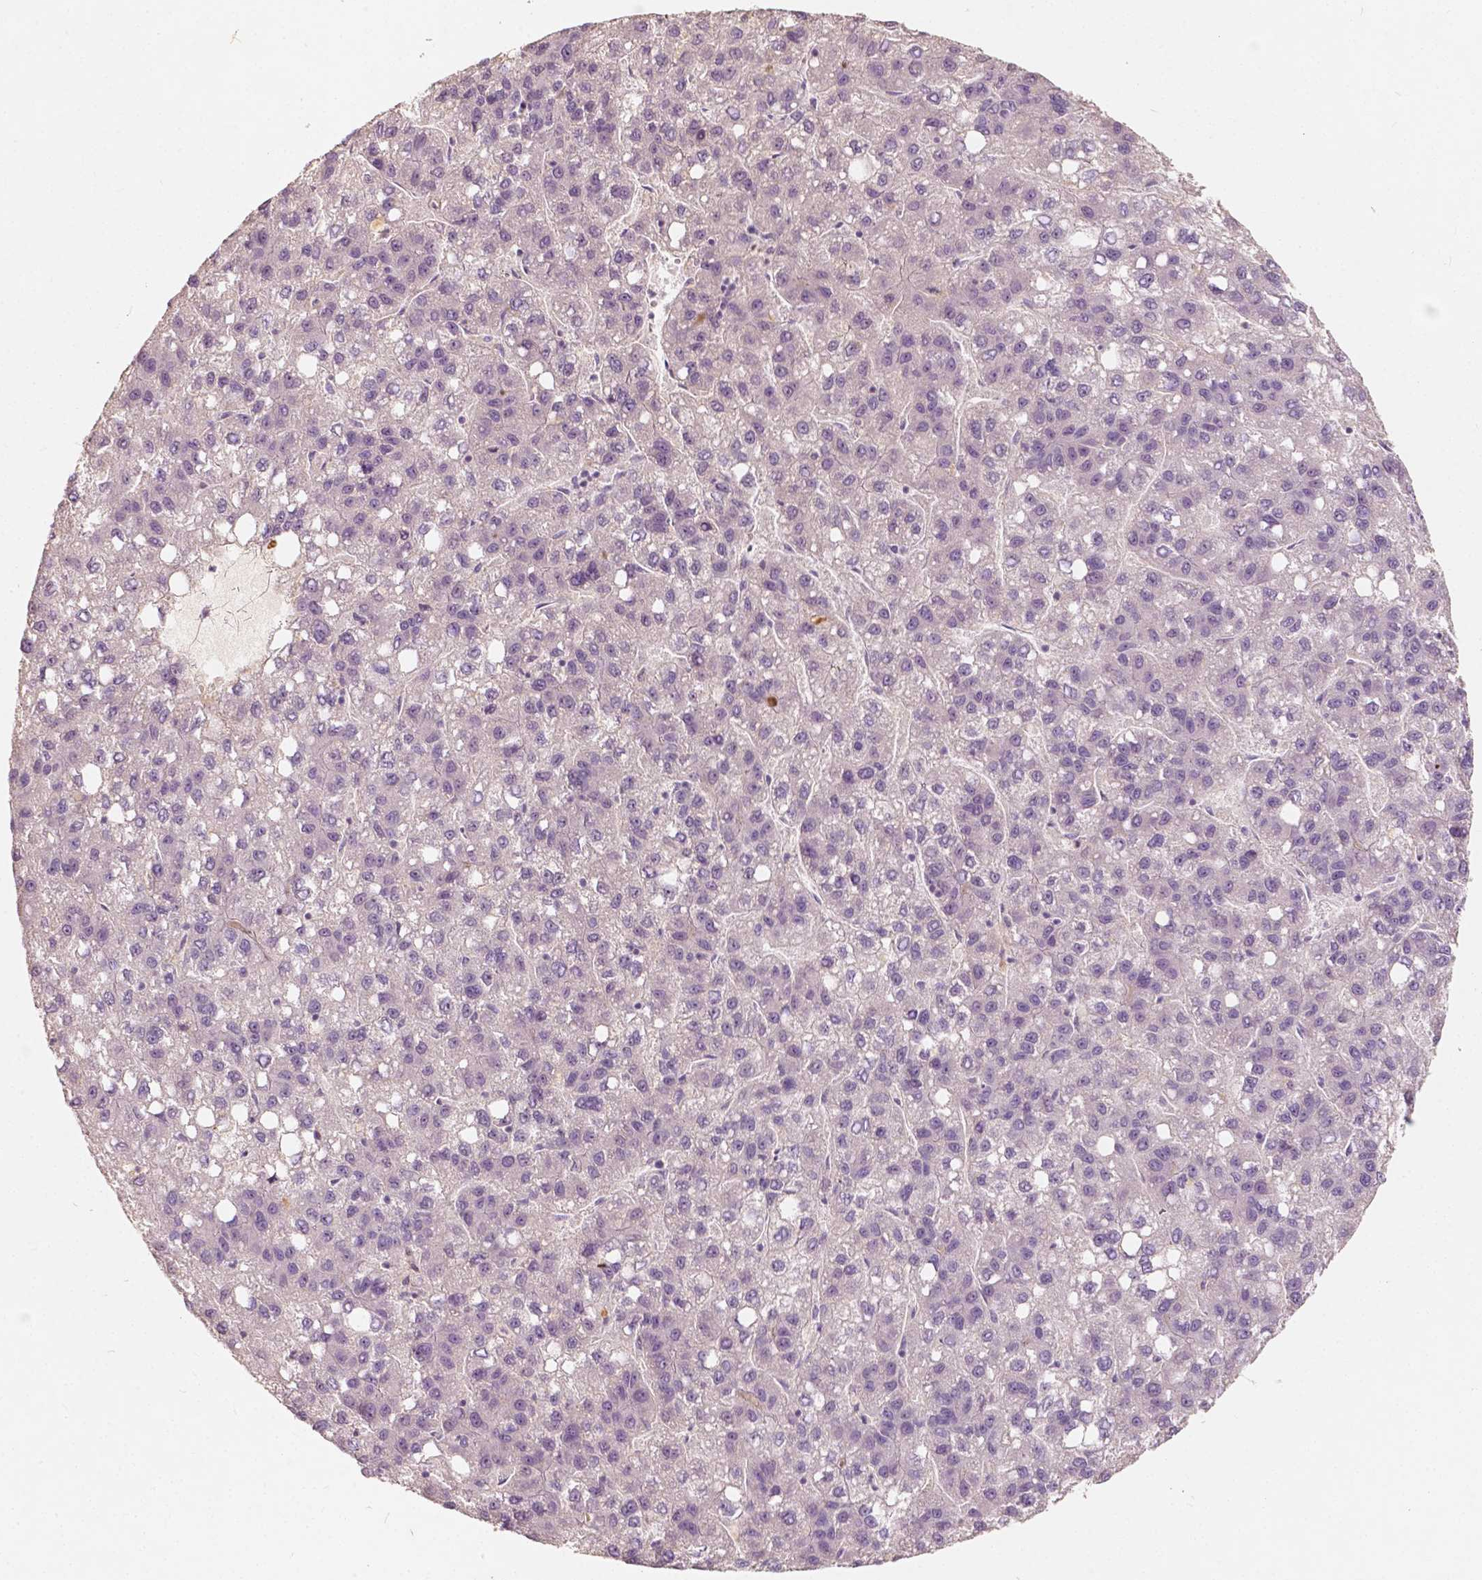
{"staining": {"intensity": "negative", "quantity": "none", "location": "none"}, "tissue": "liver cancer", "cell_type": "Tumor cells", "image_type": "cancer", "snomed": [{"axis": "morphology", "description": "Carcinoma, Hepatocellular, NOS"}, {"axis": "topography", "description": "Liver"}], "caption": "Immunohistochemistry of liver cancer (hepatocellular carcinoma) demonstrates no positivity in tumor cells.", "gene": "SOX15", "patient": {"sex": "female", "age": 82}}